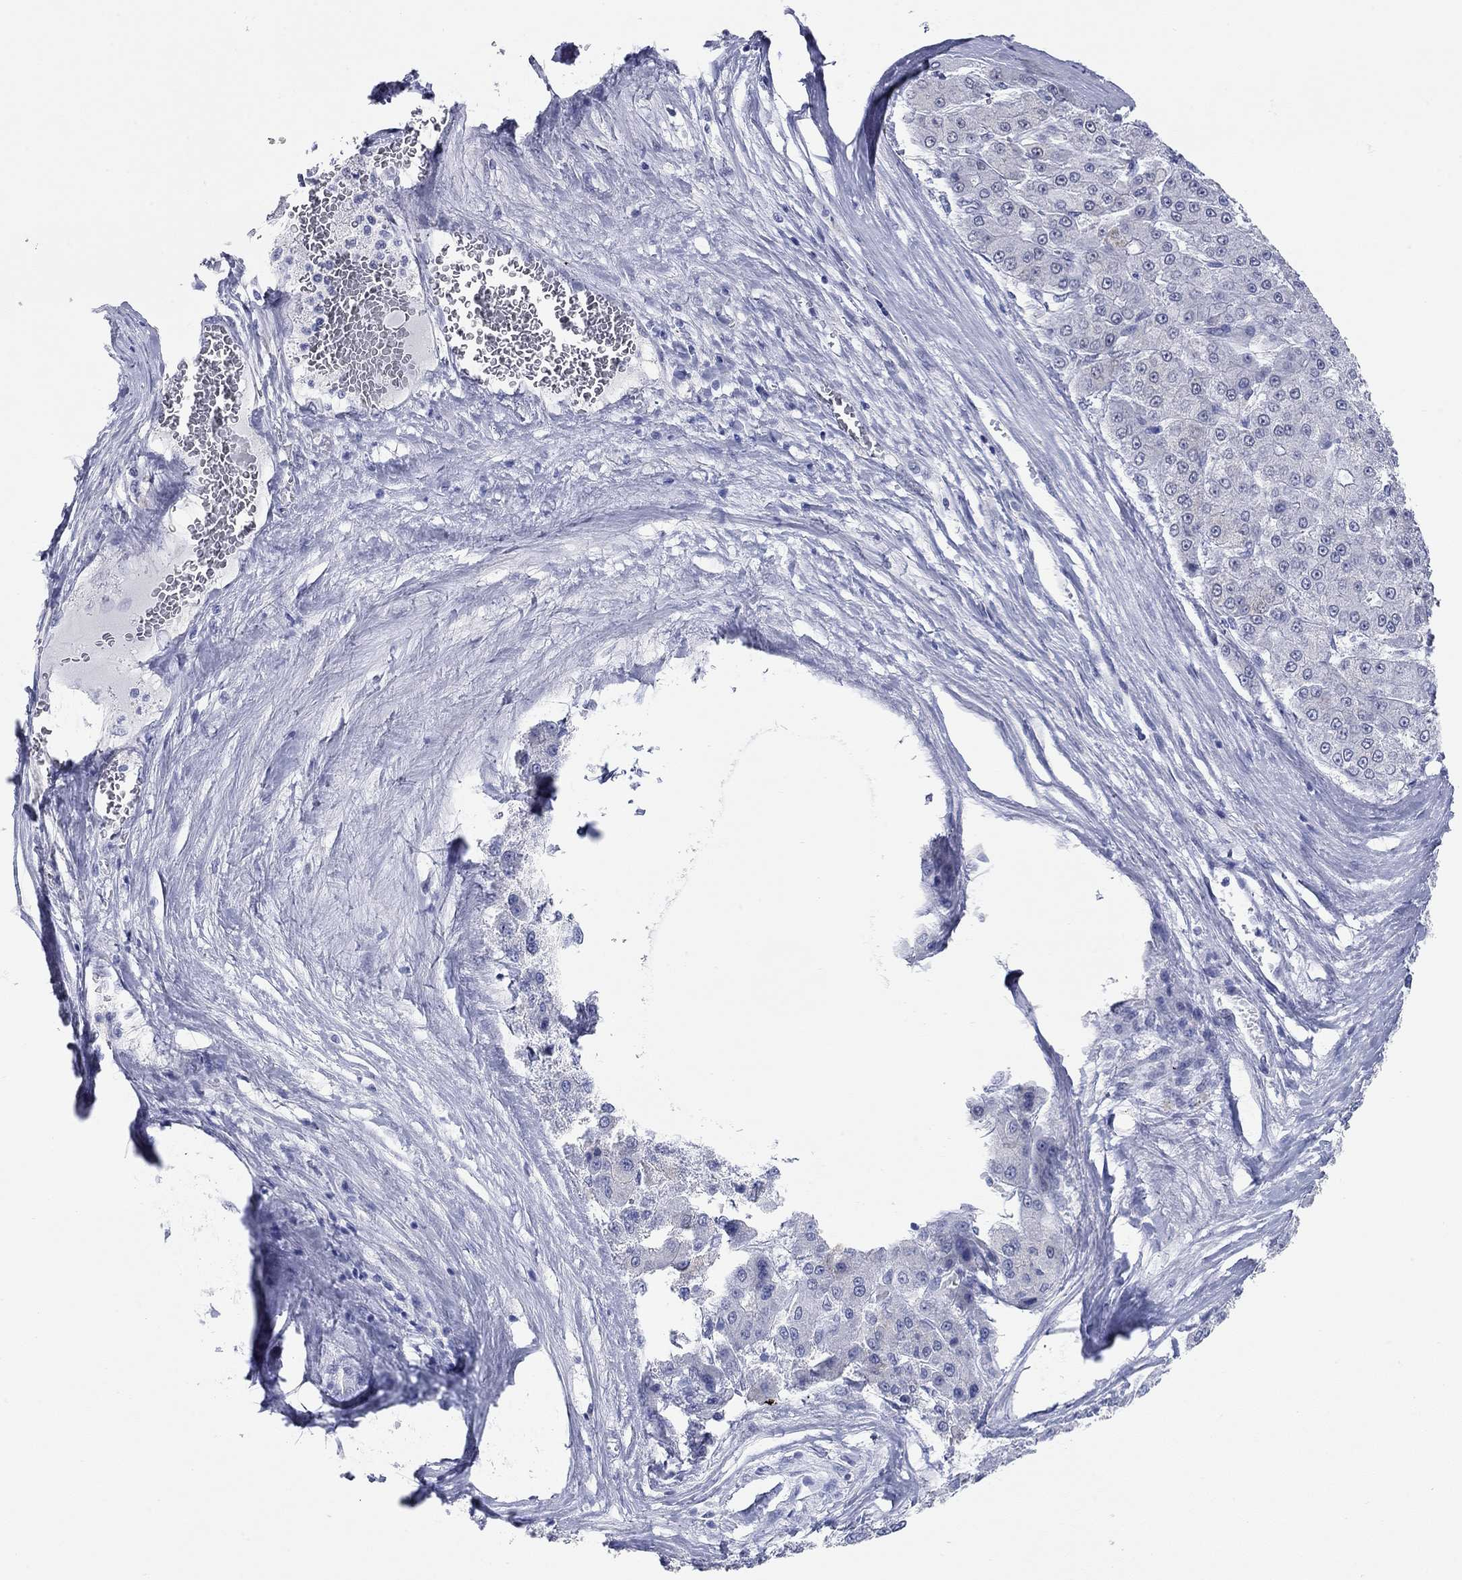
{"staining": {"intensity": "negative", "quantity": "none", "location": "none"}, "tissue": "liver cancer", "cell_type": "Tumor cells", "image_type": "cancer", "snomed": [{"axis": "morphology", "description": "Carcinoma, Hepatocellular, NOS"}, {"axis": "topography", "description": "Liver"}], "caption": "IHC histopathology image of neoplastic tissue: human liver cancer stained with DAB exhibits no significant protein positivity in tumor cells. (Stains: DAB (3,3'-diaminobenzidine) IHC with hematoxylin counter stain, Microscopy: brightfield microscopy at high magnification).", "gene": "WASF3", "patient": {"sex": "male", "age": 70}}